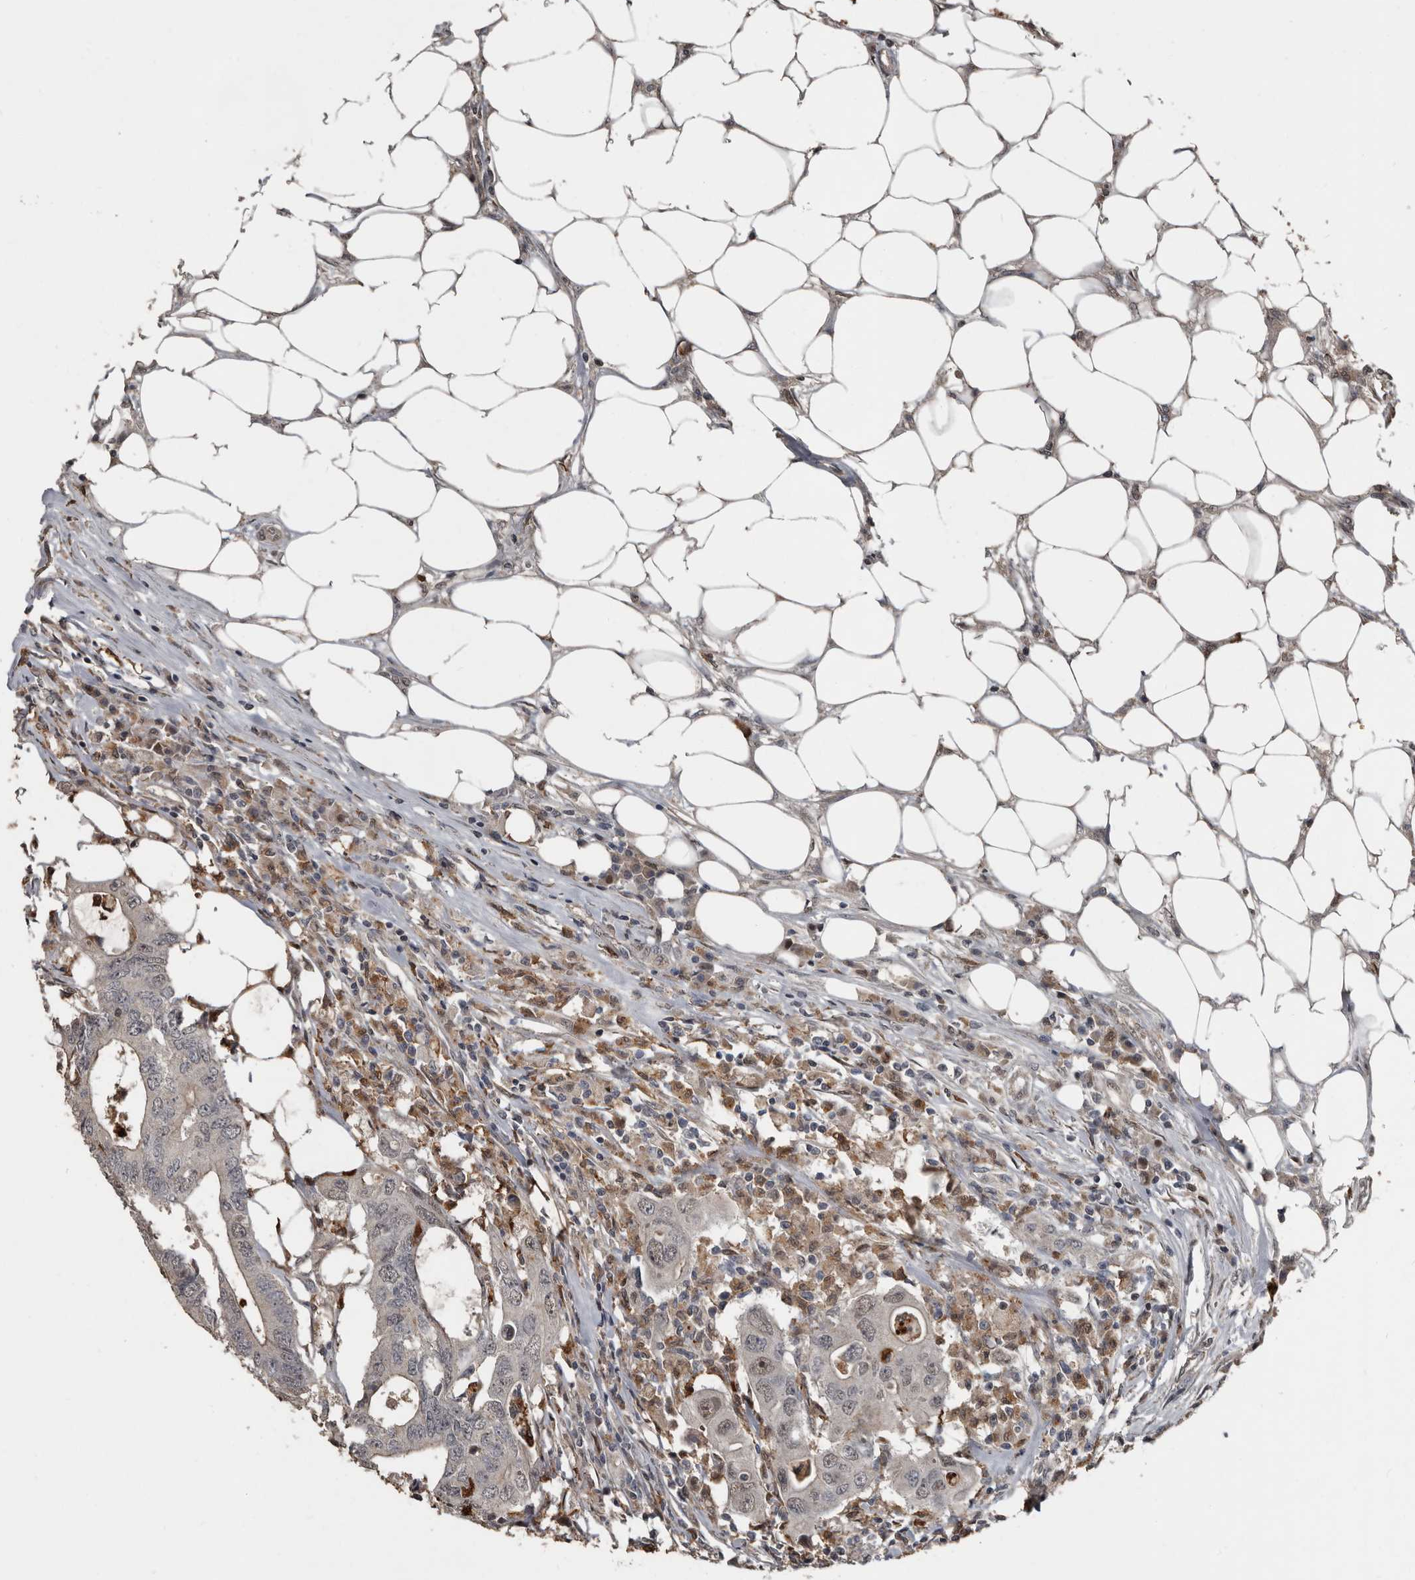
{"staining": {"intensity": "weak", "quantity": "<25%", "location": "cytoplasmic/membranous,nuclear"}, "tissue": "colorectal cancer", "cell_type": "Tumor cells", "image_type": "cancer", "snomed": [{"axis": "morphology", "description": "Adenocarcinoma, NOS"}, {"axis": "topography", "description": "Colon"}], "caption": "This histopathology image is of colorectal cancer stained with immunohistochemistry to label a protein in brown with the nuclei are counter-stained blue. There is no positivity in tumor cells.", "gene": "FSBP", "patient": {"sex": "male", "age": 71}}